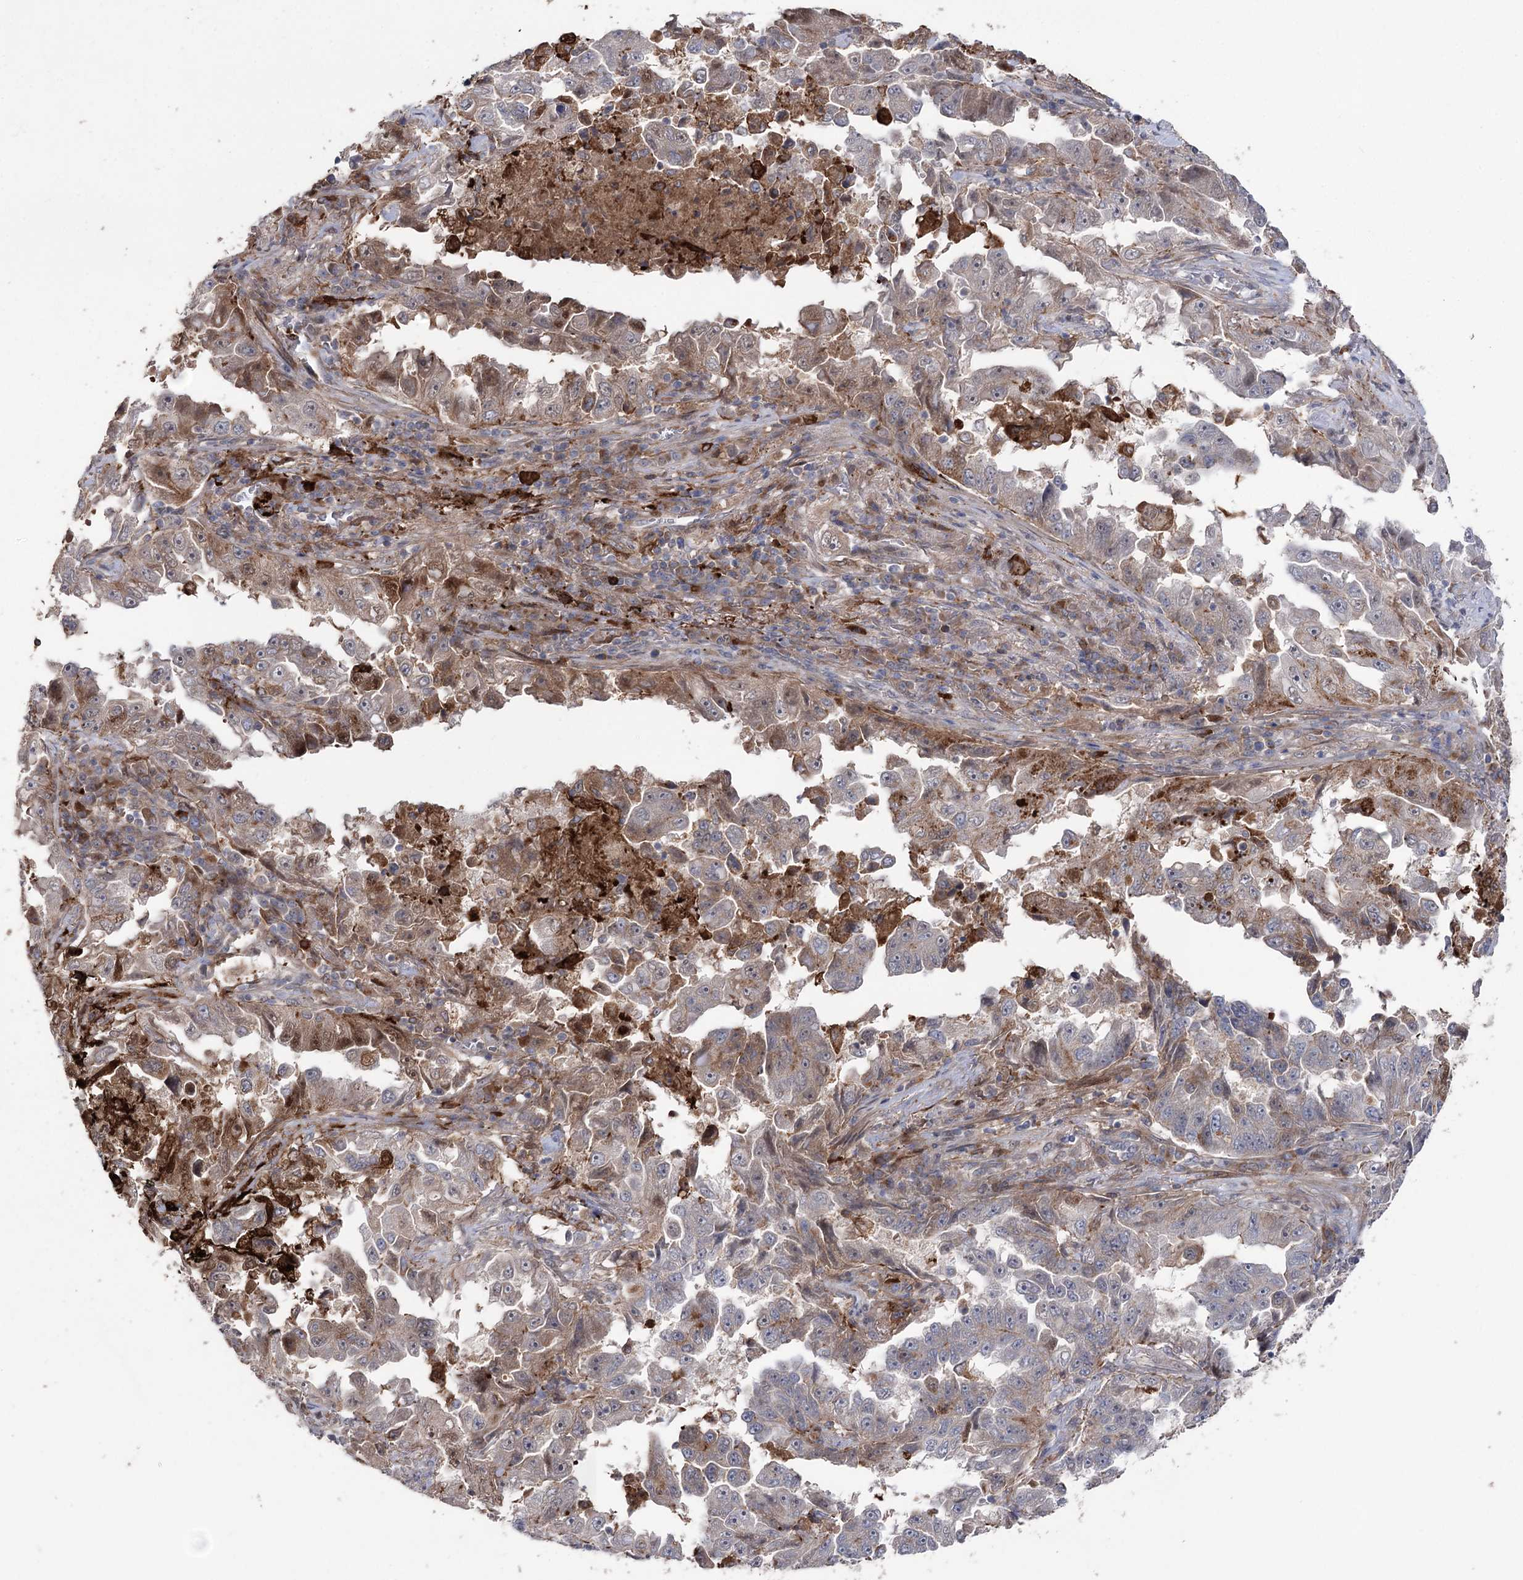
{"staining": {"intensity": "moderate", "quantity": "25%-75%", "location": "cytoplasmic/membranous,nuclear"}, "tissue": "lung cancer", "cell_type": "Tumor cells", "image_type": "cancer", "snomed": [{"axis": "morphology", "description": "Adenocarcinoma, NOS"}, {"axis": "topography", "description": "Lung"}], "caption": "Brown immunohistochemical staining in human adenocarcinoma (lung) exhibits moderate cytoplasmic/membranous and nuclear staining in about 25%-75% of tumor cells. The staining was performed using DAB (3,3'-diaminobenzidine), with brown indicating positive protein expression. Nuclei are stained blue with hematoxylin.", "gene": "OTUD1", "patient": {"sex": "female", "age": 51}}